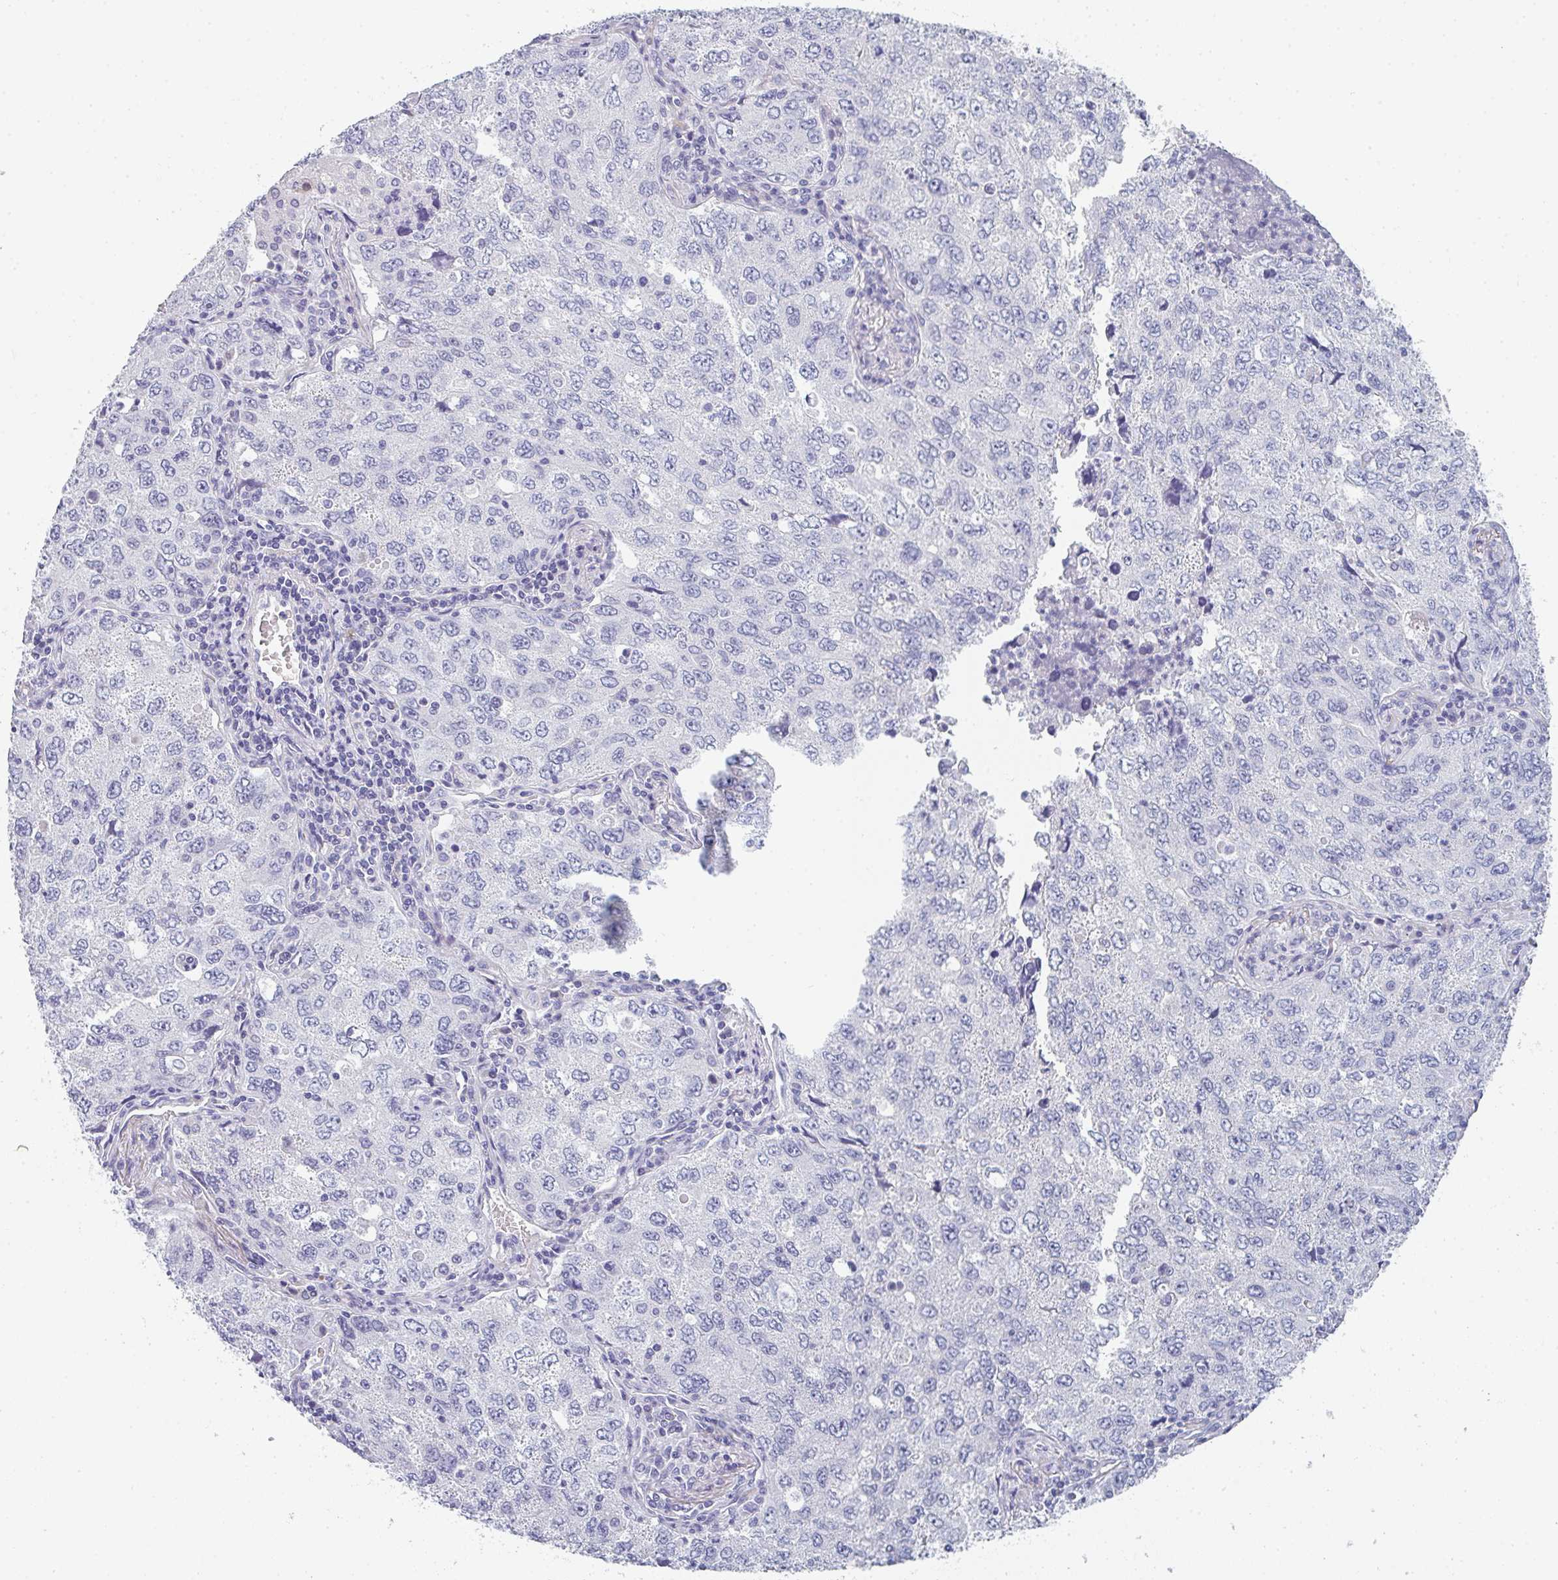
{"staining": {"intensity": "negative", "quantity": "none", "location": "none"}, "tissue": "lung cancer", "cell_type": "Tumor cells", "image_type": "cancer", "snomed": [{"axis": "morphology", "description": "Adenocarcinoma, NOS"}, {"axis": "topography", "description": "Lung"}], "caption": "A micrograph of human adenocarcinoma (lung) is negative for staining in tumor cells.", "gene": "NEU2", "patient": {"sex": "female", "age": 57}}